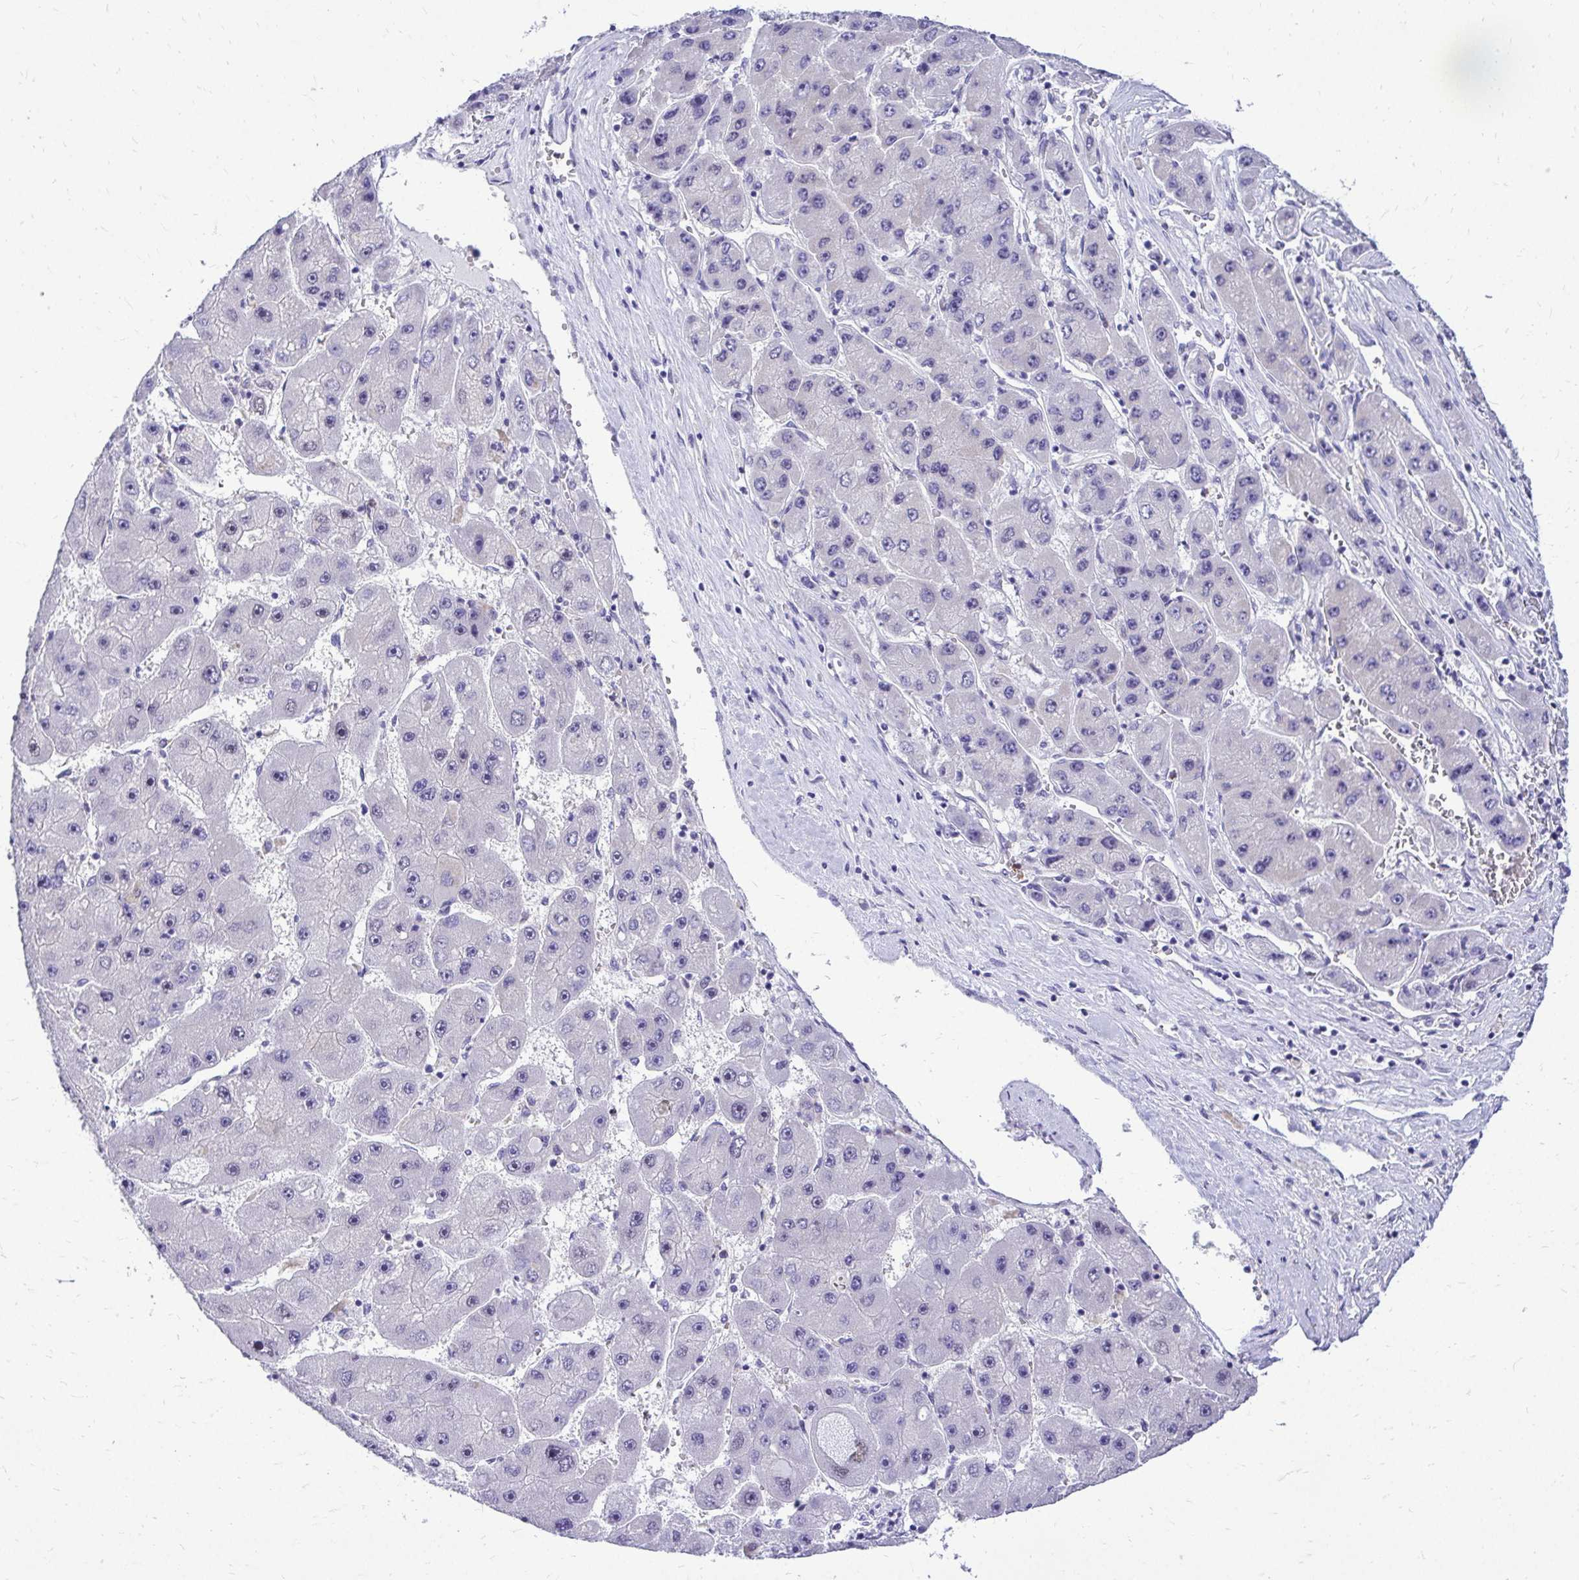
{"staining": {"intensity": "negative", "quantity": "none", "location": "none"}, "tissue": "liver cancer", "cell_type": "Tumor cells", "image_type": "cancer", "snomed": [{"axis": "morphology", "description": "Carcinoma, Hepatocellular, NOS"}, {"axis": "topography", "description": "Liver"}], "caption": "The immunohistochemistry micrograph has no significant expression in tumor cells of liver cancer (hepatocellular carcinoma) tissue.", "gene": "ZSWIM9", "patient": {"sex": "female", "age": 61}}